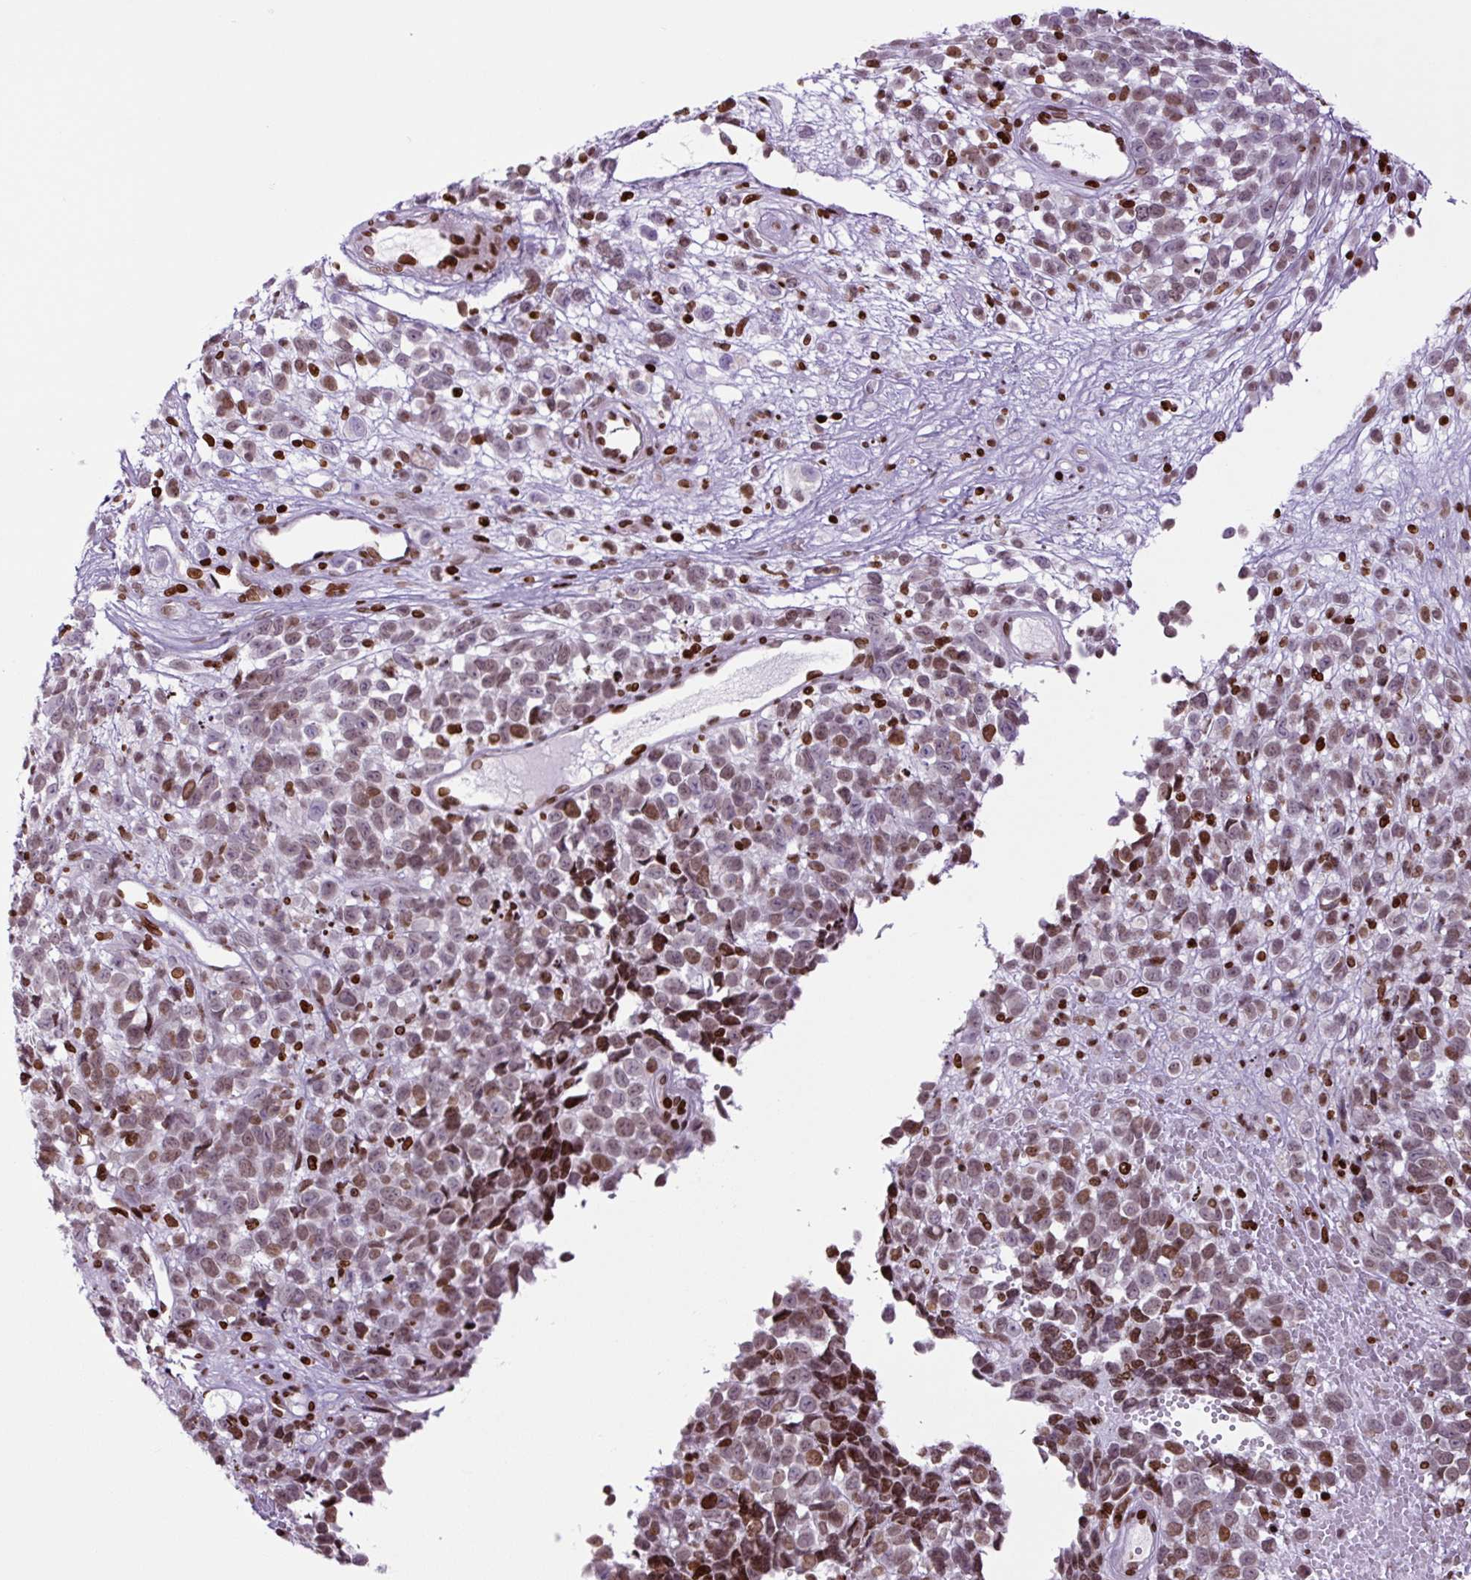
{"staining": {"intensity": "moderate", "quantity": "25%-75%", "location": "nuclear"}, "tissue": "melanoma", "cell_type": "Tumor cells", "image_type": "cancer", "snomed": [{"axis": "morphology", "description": "Malignant melanoma, NOS"}, {"axis": "topography", "description": "Nose, NOS"}], "caption": "Brown immunohistochemical staining in malignant melanoma exhibits moderate nuclear expression in approximately 25%-75% of tumor cells.", "gene": "H1-3", "patient": {"sex": "female", "age": 48}}